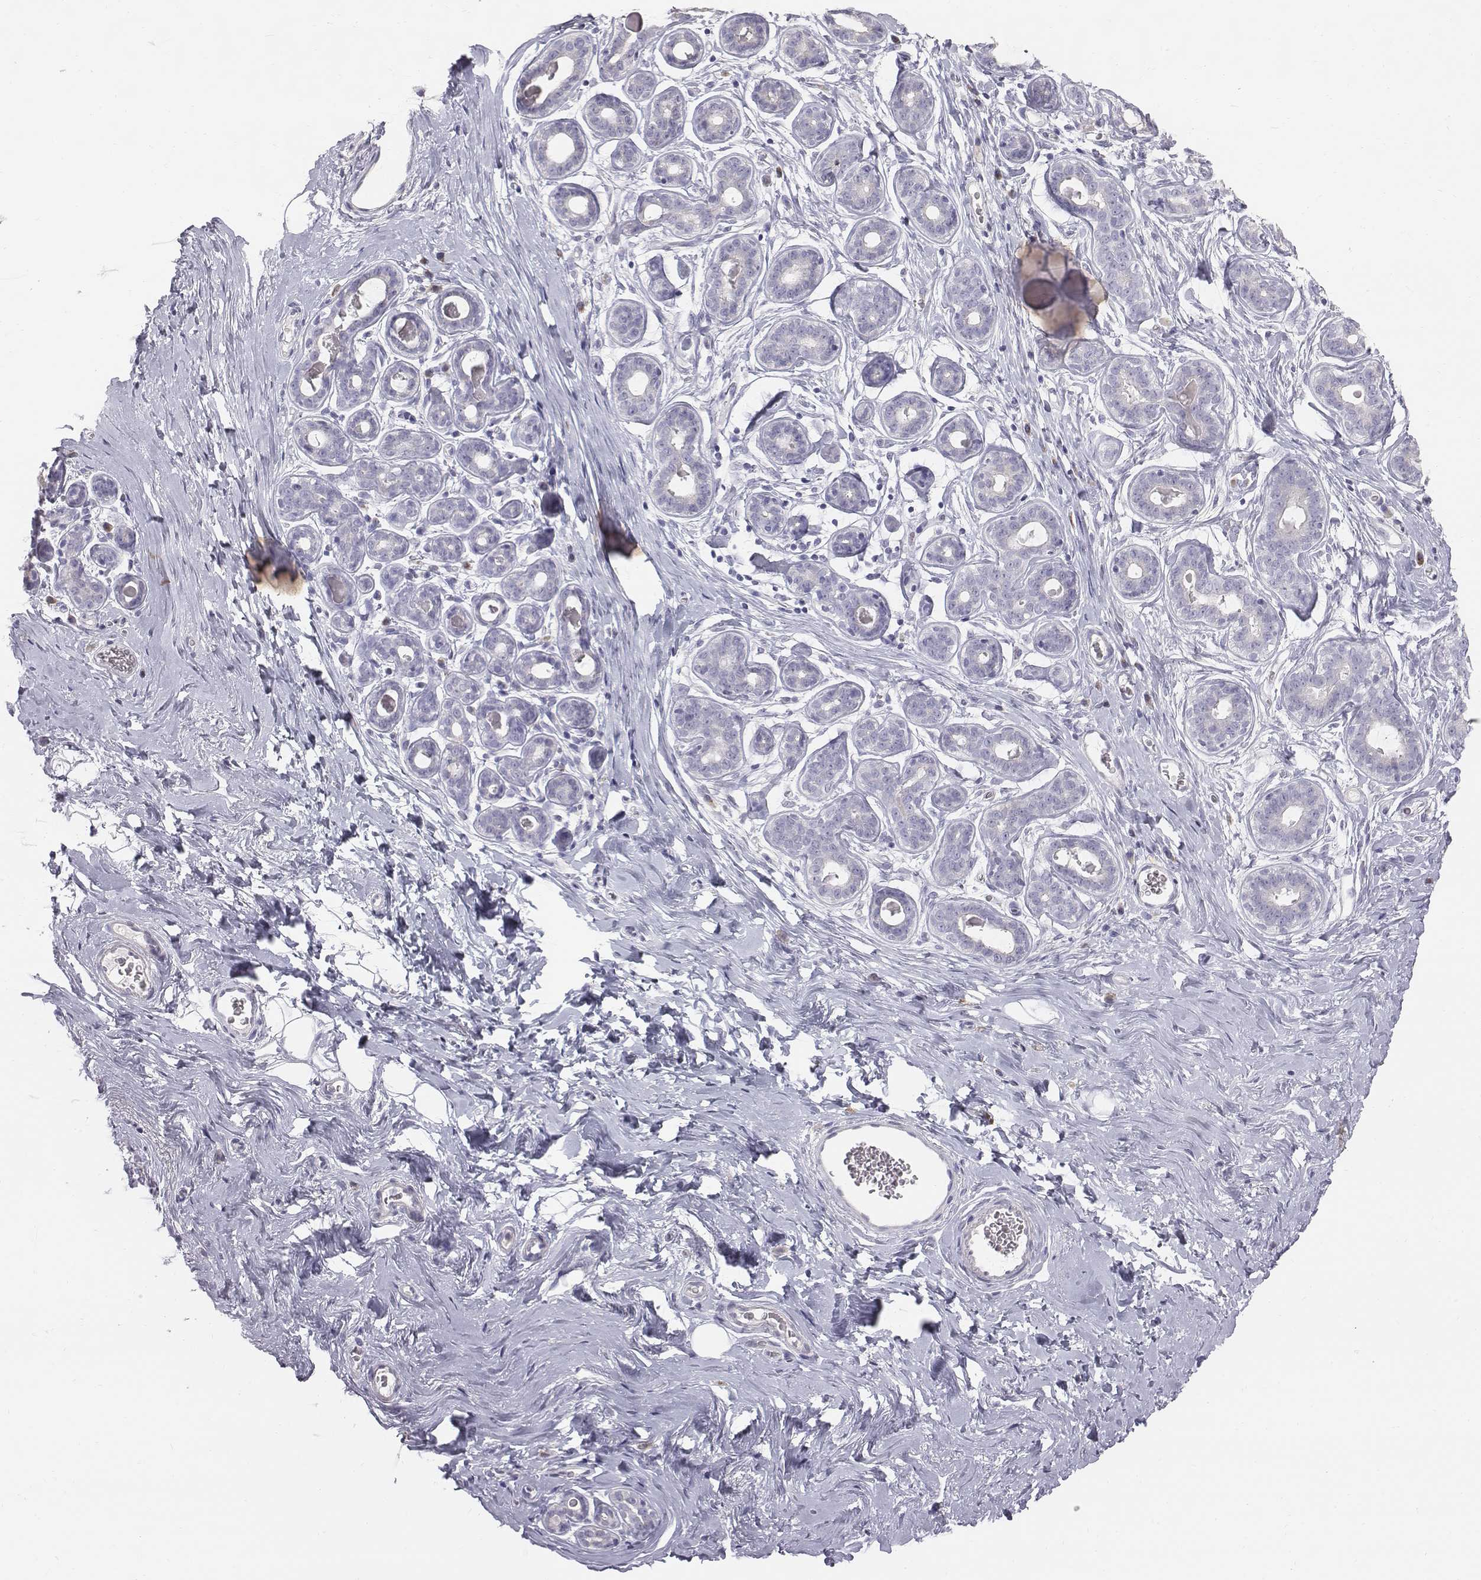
{"staining": {"intensity": "negative", "quantity": "none", "location": "none"}, "tissue": "breast", "cell_type": "Adipocytes", "image_type": "normal", "snomed": [{"axis": "morphology", "description": "Normal tissue, NOS"}, {"axis": "topography", "description": "Skin"}, {"axis": "topography", "description": "Breast"}], "caption": "Unremarkable breast was stained to show a protein in brown. There is no significant expression in adipocytes. (DAB (3,3'-diaminobenzidine) immunohistochemistry visualized using brightfield microscopy, high magnification).", "gene": "C6orf58", "patient": {"sex": "female", "age": 43}}